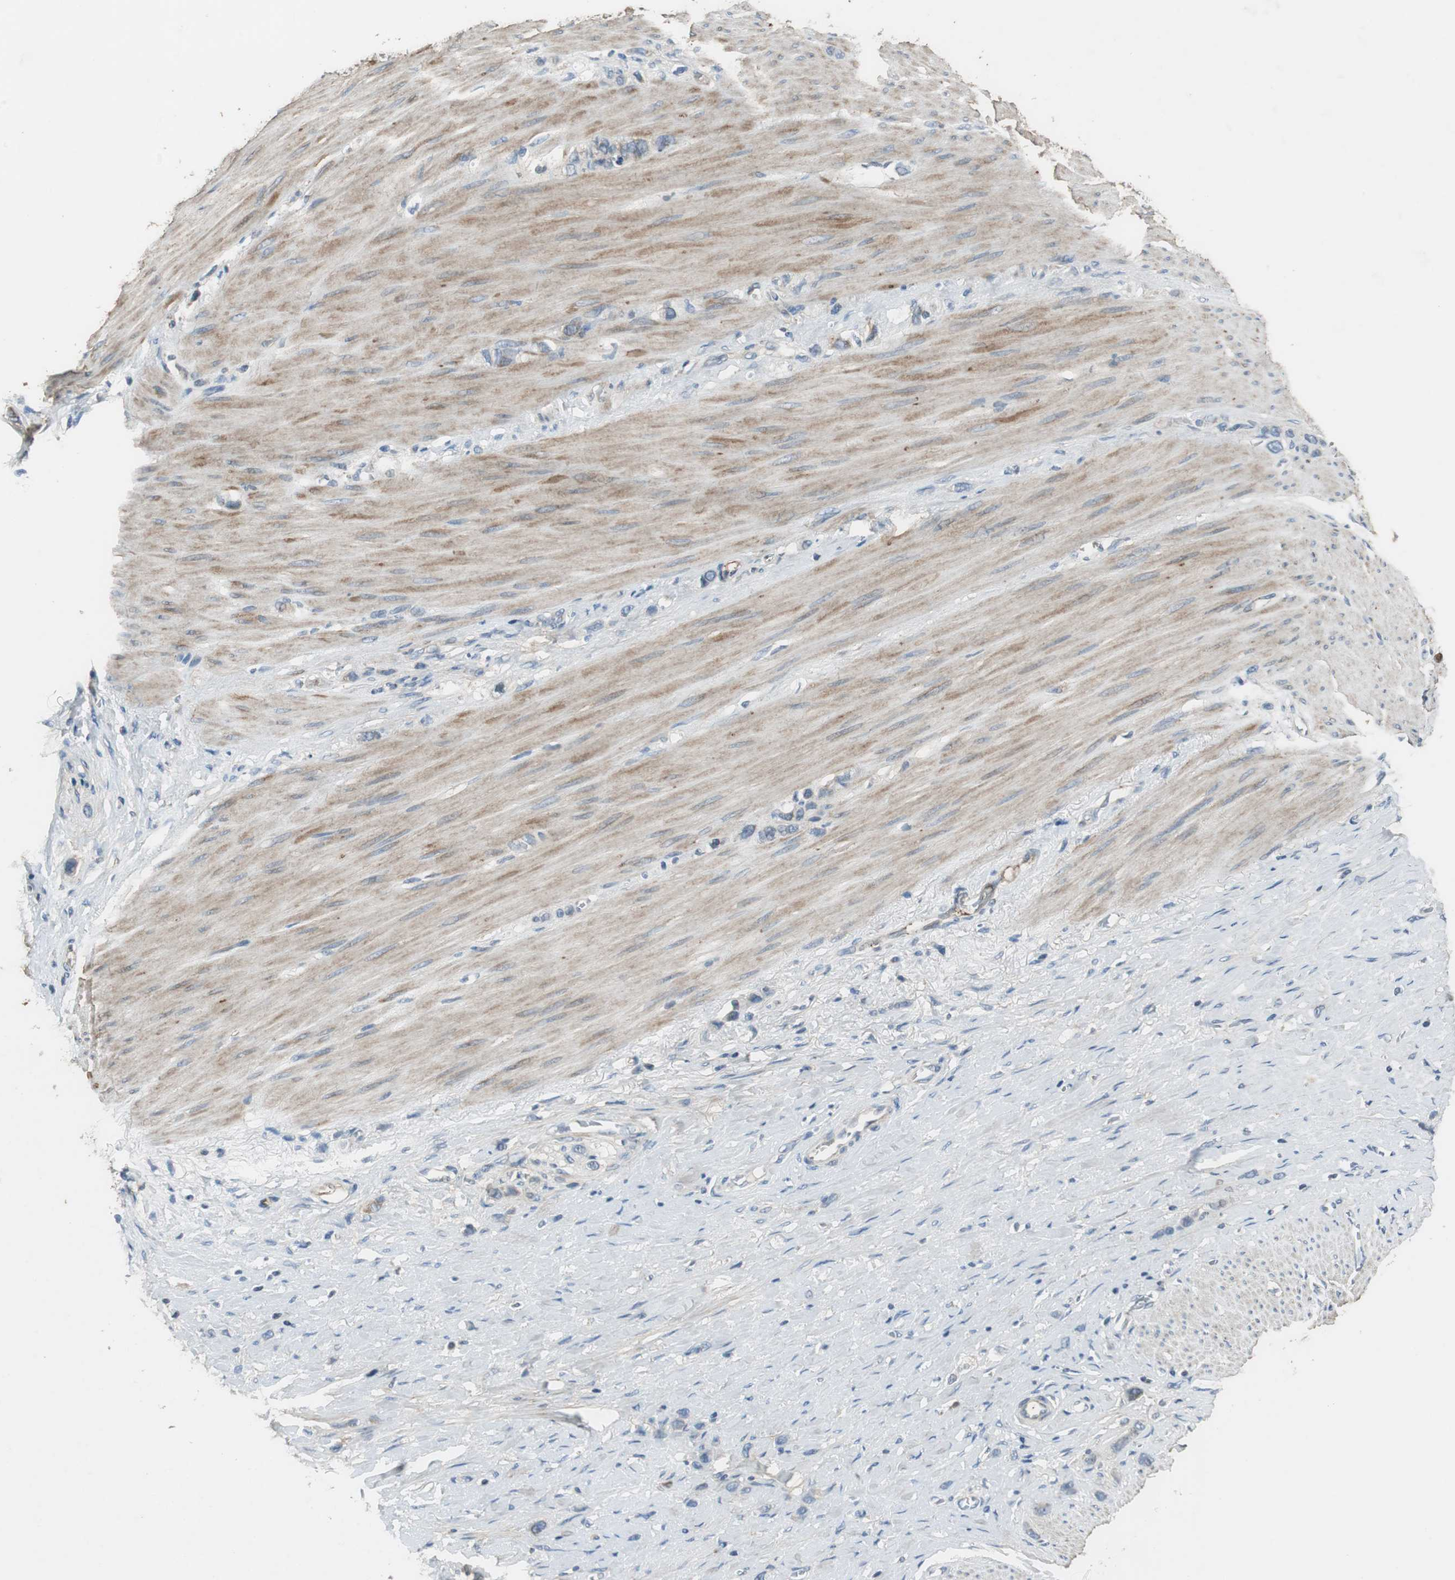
{"staining": {"intensity": "weak", "quantity": "25%-75%", "location": "cytoplasmic/membranous"}, "tissue": "stomach cancer", "cell_type": "Tumor cells", "image_type": "cancer", "snomed": [{"axis": "morphology", "description": "Normal tissue, NOS"}, {"axis": "morphology", "description": "Adenocarcinoma, NOS"}, {"axis": "morphology", "description": "Adenocarcinoma, High grade"}, {"axis": "topography", "description": "Stomach, upper"}, {"axis": "topography", "description": "Stomach"}], "caption": "Protein expression analysis of high-grade adenocarcinoma (stomach) exhibits weak cytoplasmic/membranous staining in approximately 25%-75% of tumor cells.", "gene": "MSTO1", "patient": {"sex": "female", "age": 65}}